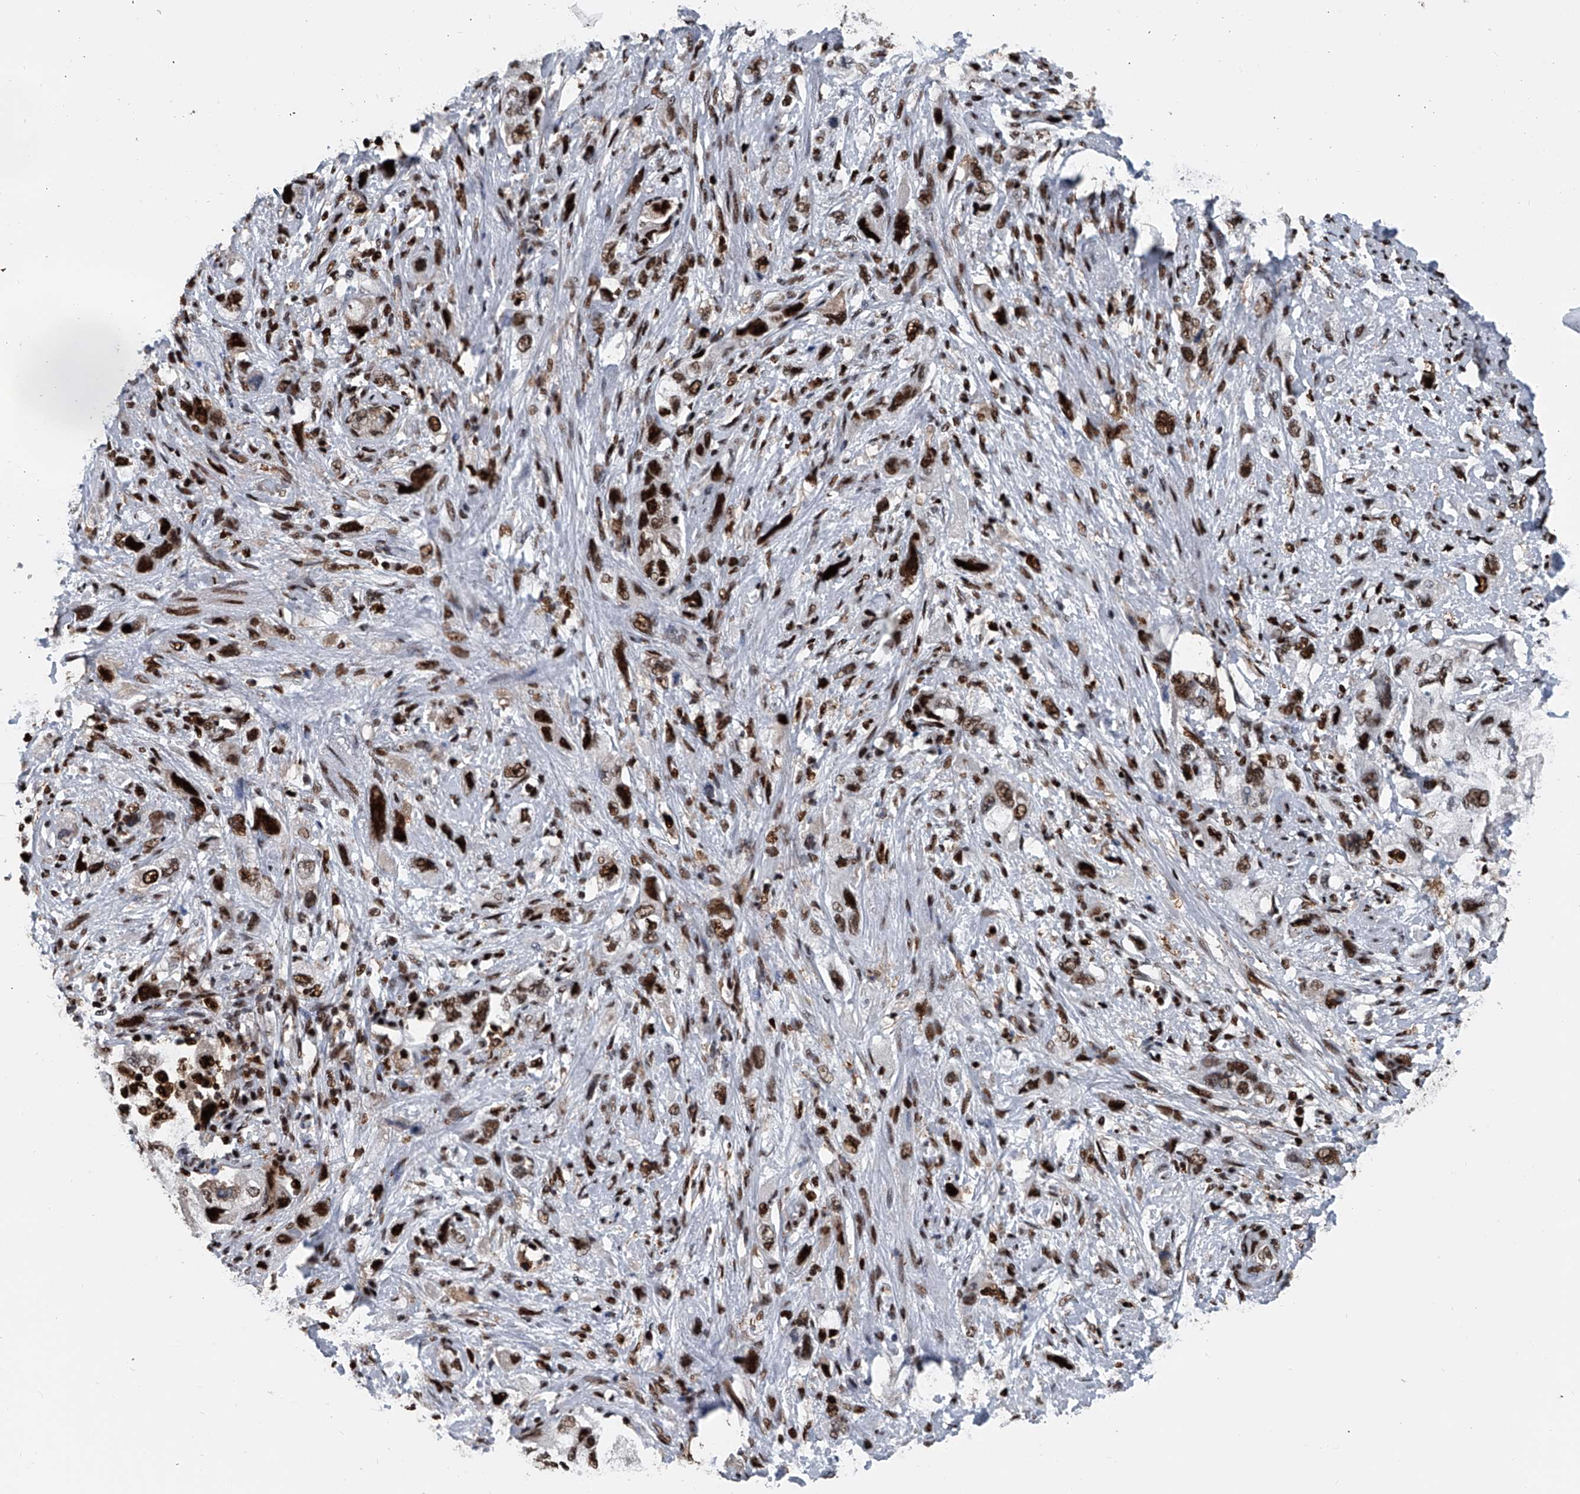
{"staining": {"intensity": "strong", "quantity": ">75%", "location": "nuclear"}, "tissue": "pancreatic cancer", "cell_type": "Tumor cells", "image_type": "cancer", "snomed": [{"axis": "morphology", "description": "Adenocarcinoma, NOS"}, {"axis": "topography", "description": "Pancreas"}], "caption": "Strong nuclear positivity for a protein is seen in approximately >75% of tumor cells of pancreatic cancer (adenocarcinoma) using IHC.", "gene": "FKBP5", "patient": {"sex": "female", "age": 73}}